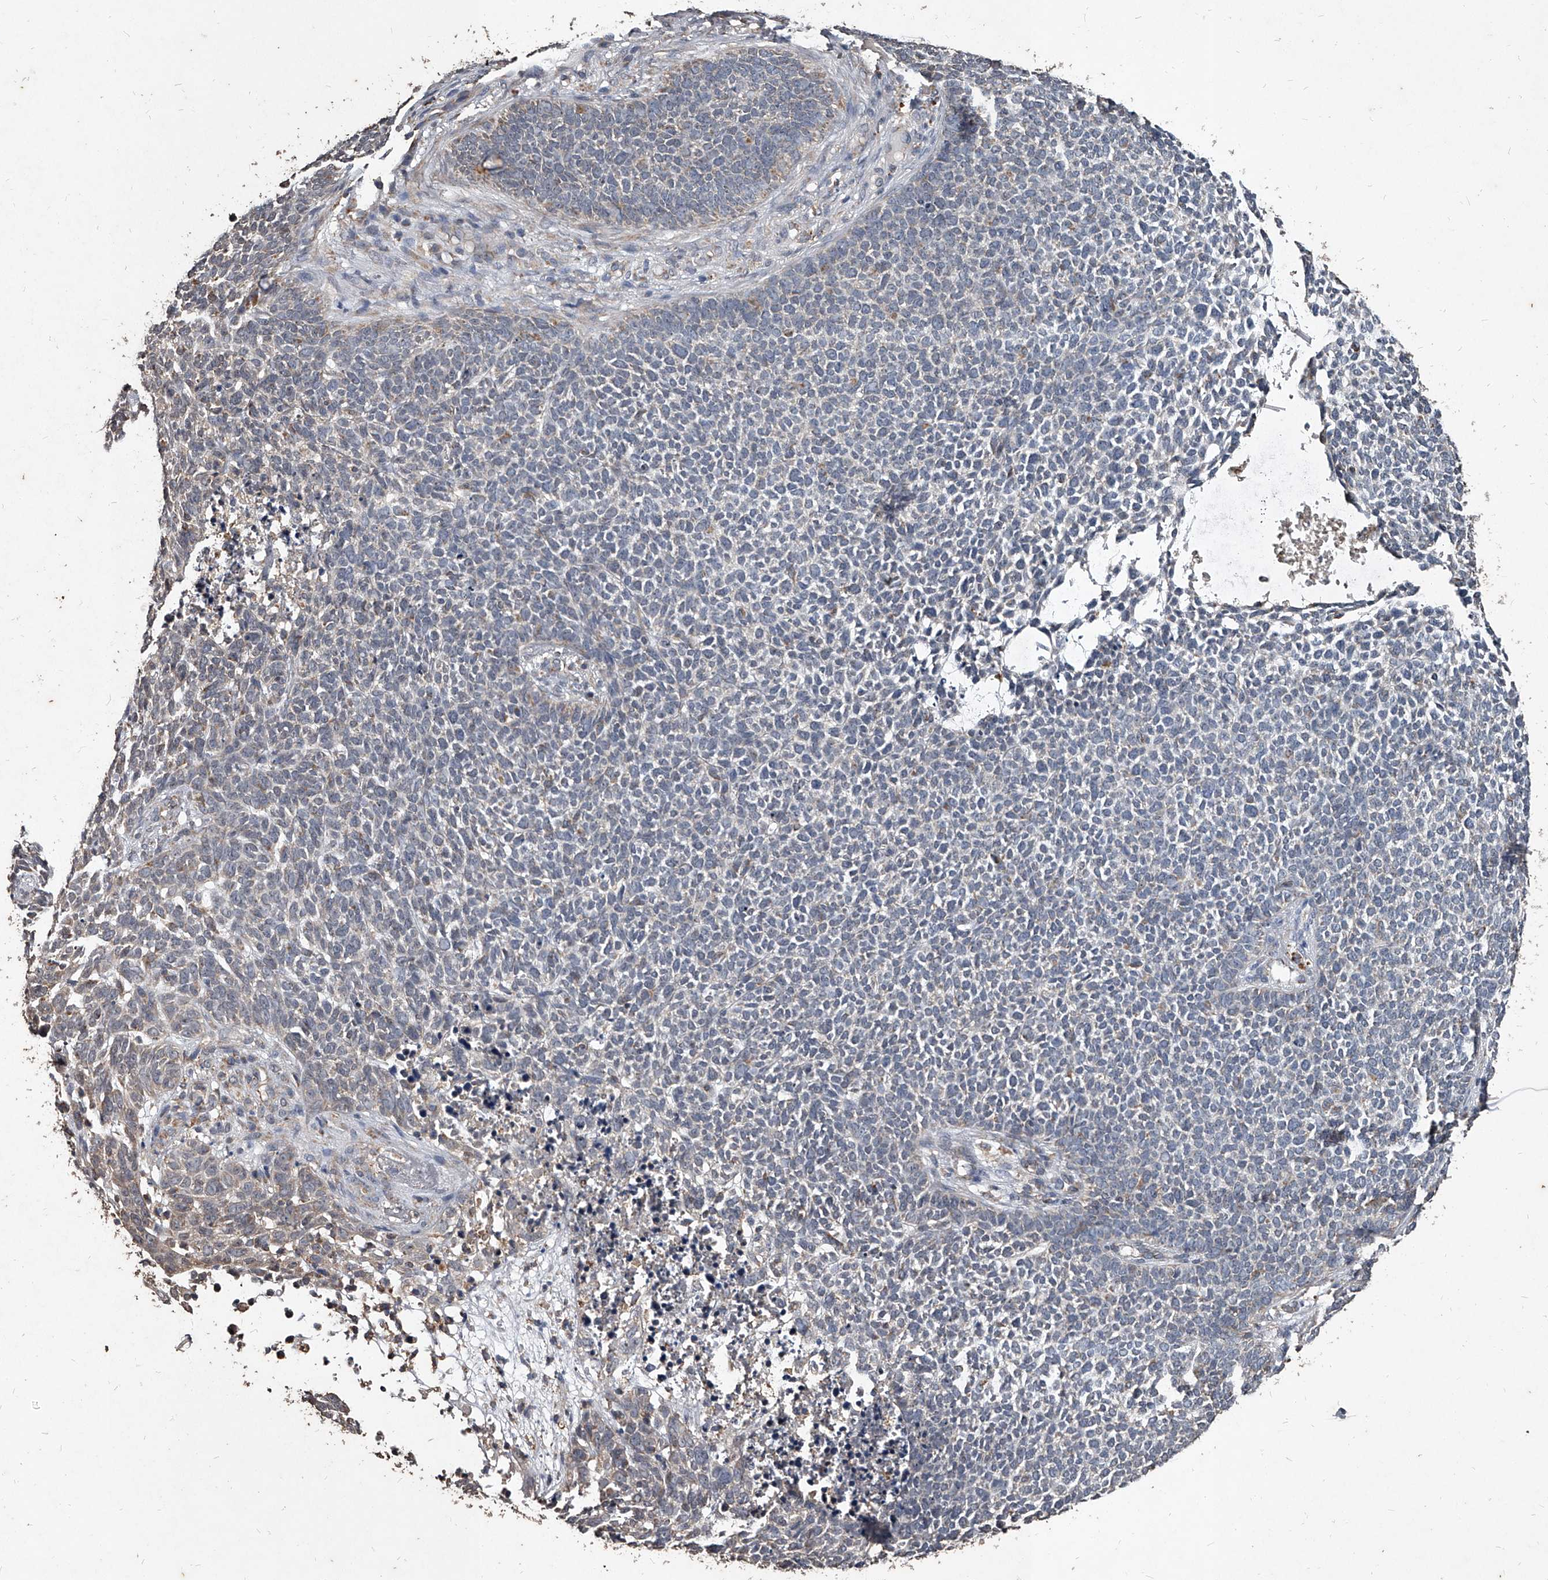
{"staining": {"intensity": "negative", "quantity": "none", "location": "none"}, "tissue": "skin cancer", "cell_type": "Tumor cells", "image_type": "cancer", "snomed": [{"axis": "morphology", "description": "Basal cell carcinoma"}, {"axis": "topography", "description": "Skin"}], "caption": "Tumor cells show no significant protein expression in skin cancer (basal cell carcinoma).", "gene": "GPR183", "patient": {"sex": "female", "age": 84}}